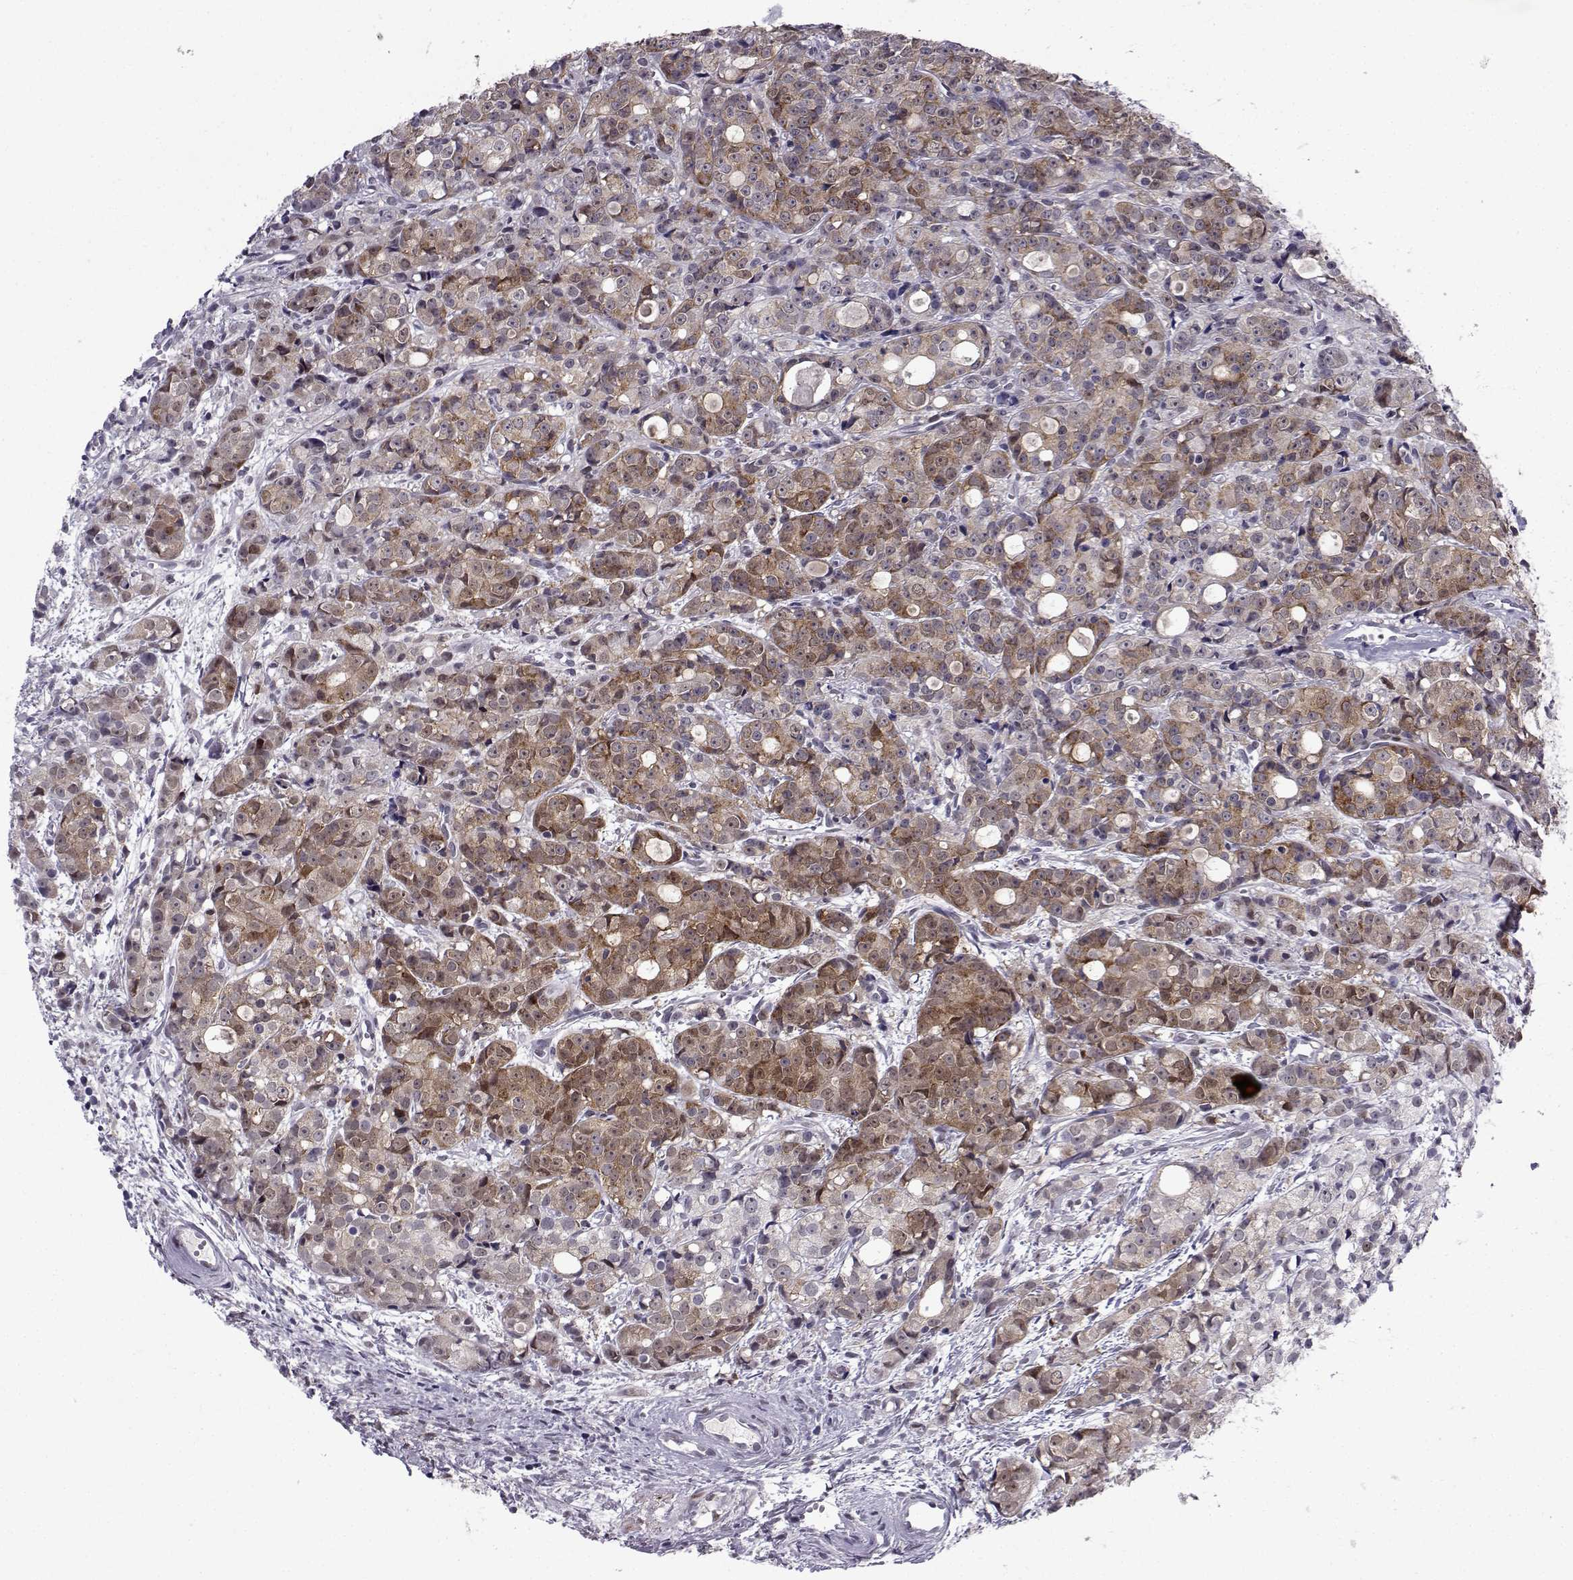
{"staining": {"intensity": "moderate", "quantity": "<25%", "location": "cytoplasmic/membranous"}, "tissue": "prostate cancer", "cell_type": "Tumor cells", "image_type": "cancer", "snomed": [{"axis": "morphology", "description": "Adenocarcinoma, Medium grade"}, {"axis": "topography", "description": "Prostate"}], "caption": "Tumor cells reveal low levels of moderate cytoplasmic/membranous staining in approximately <25% of cells in human prostate cancer (medium-grade adenocarcinoma).", "gene": "RBM24", "patient": {"sex": "male", "age": 74}}